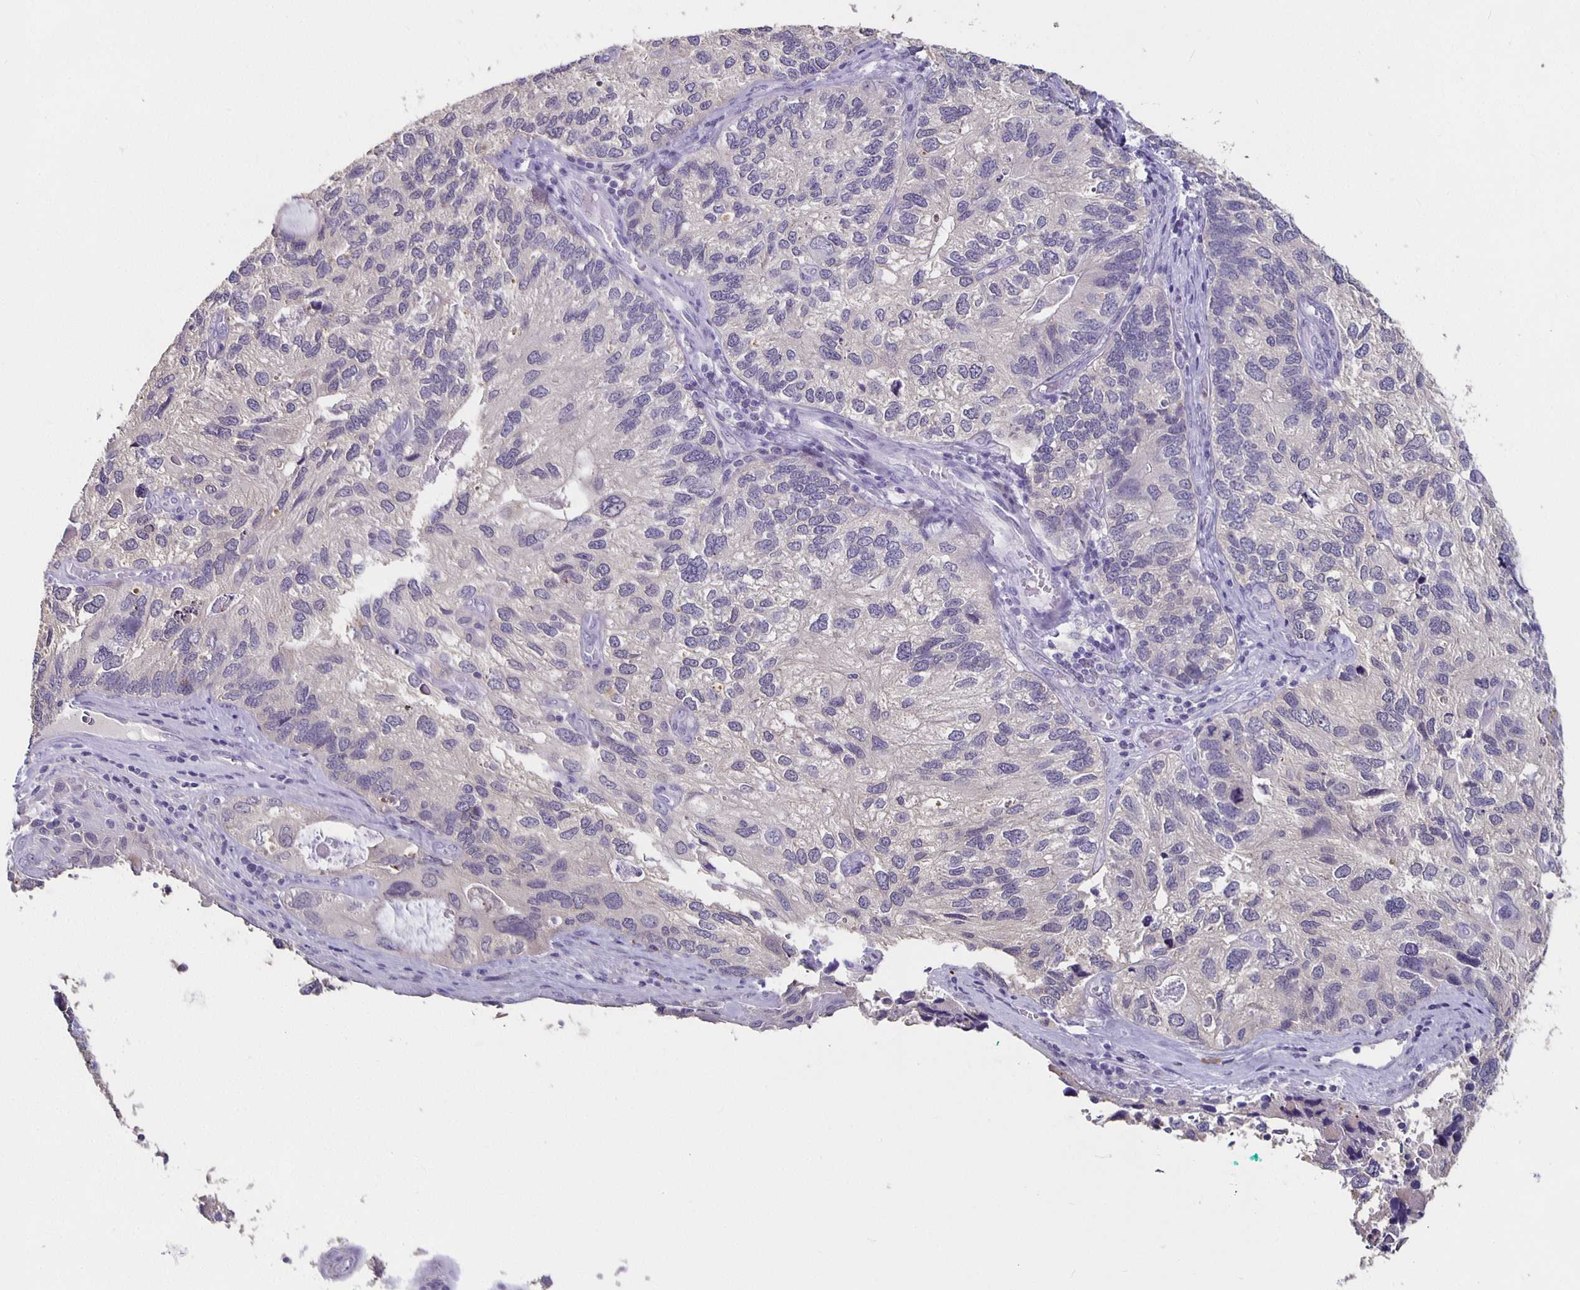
{"staining": {"intensity": "negative", "quantity": "none", "location": "none"}, "tissue": "endometrial cancer", "cell_type": "Tumor cells", "image_type": "cancer", "snomed": [{"axis": "morphology", "description": "Carcinoma, NOS"}, {"axis": "topography", "description": "Uterus"}], "caption": "IHC of human carcinoma (endometrial) shows no expression in tumor cells. The staining was performed using DAB to visualize the protein expression in brown, while the nuclei were stained in blue with hematoxylin (Magnification: 20x).", "gene": "GPX4", "patient": {"sex": "female", "age": 76}}